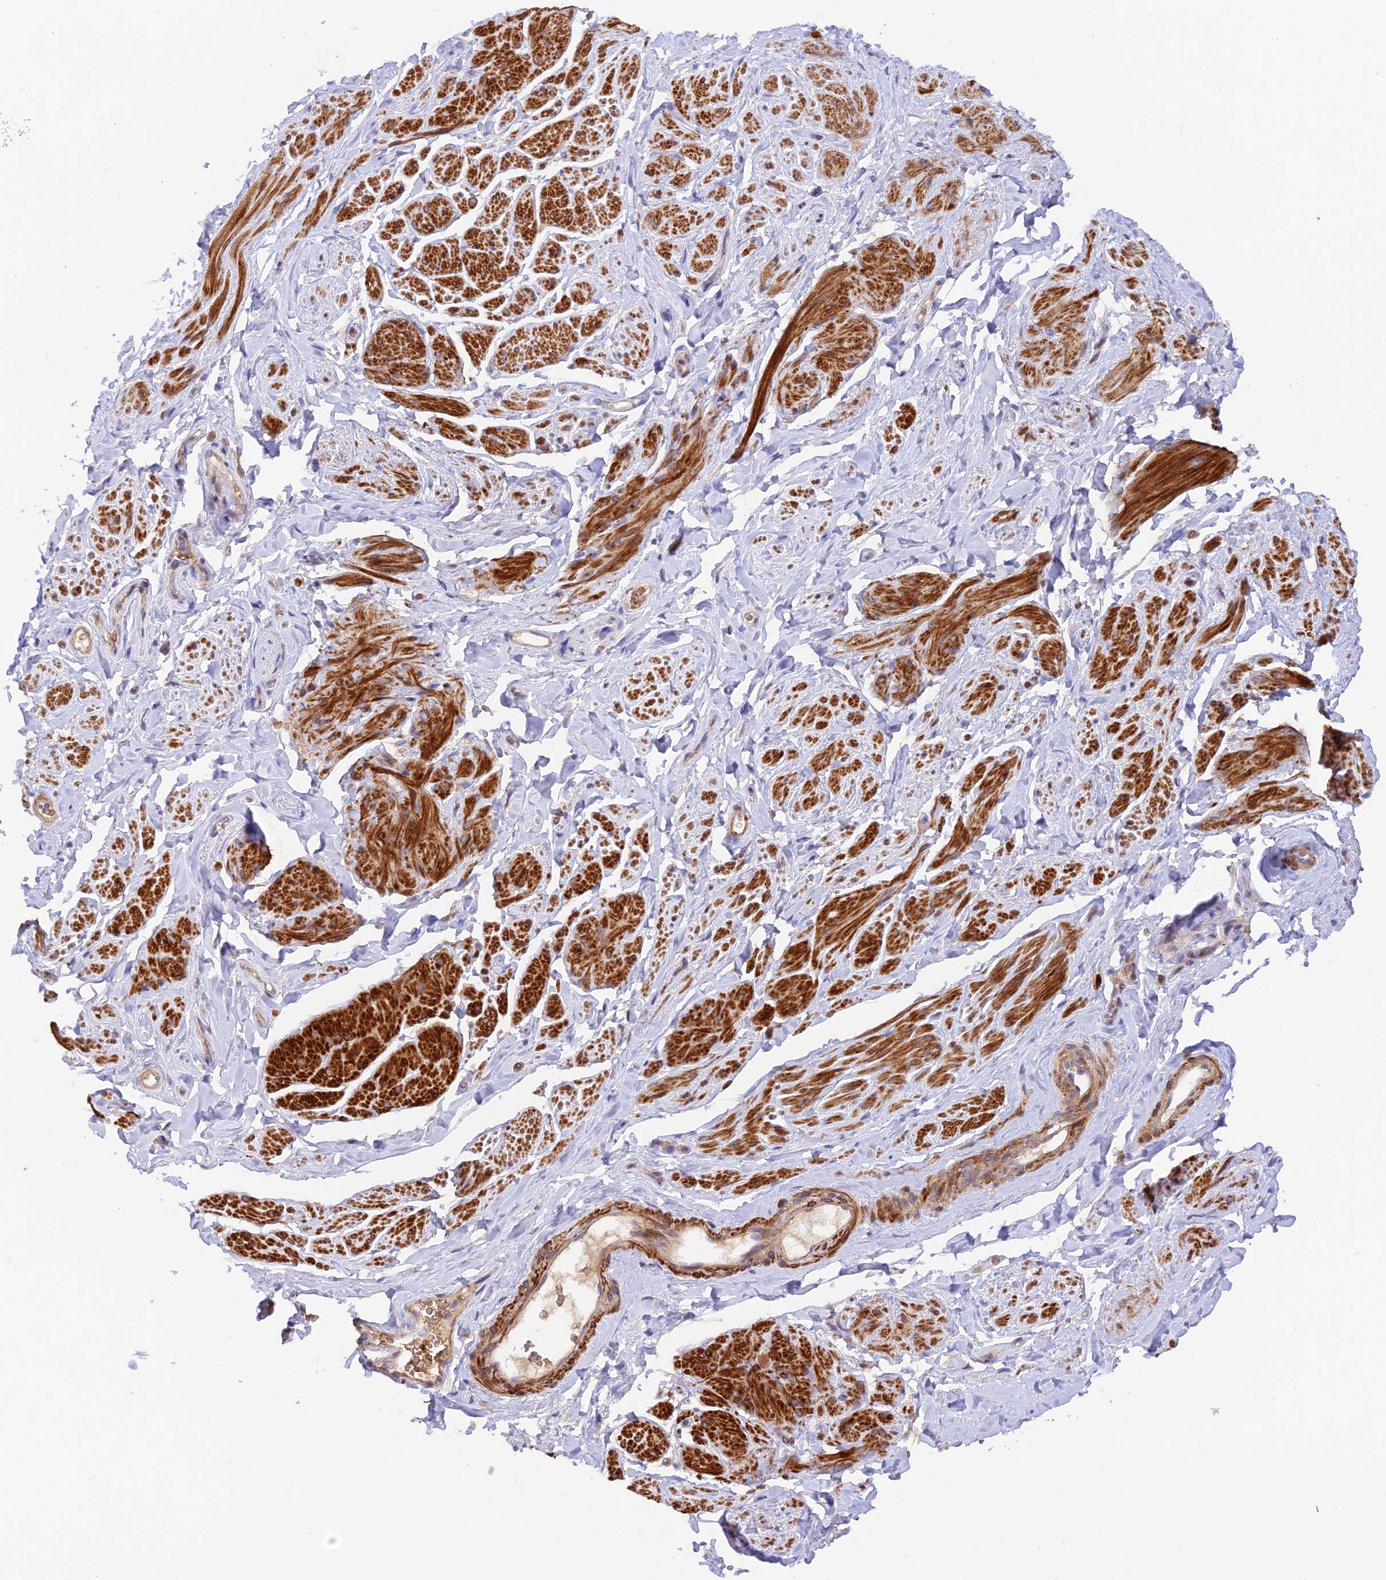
{"staining": {"intensity": "strong", "quantity": ">75%", "location": "cytoplasmic/membranous"}, "tissue": "smooth muscle", "cell_type": "Smooth muscle cells", "image_type": "normal", "snomed": [{"axis": "morphology", "description": "Normal tissue, NOS"}, {"axis": "topography", "description": "Smooth muscle"}, {"axis": "topography", "description": "Peripheral nerve tissue"}], "caption": "Normal smooth muscle exhibits strong cytoplasmic/membranous positivity in about >75% of smooth muscle cells.", "gene": "WDFY4", "patient": {"sex": "male", "age": 69}}